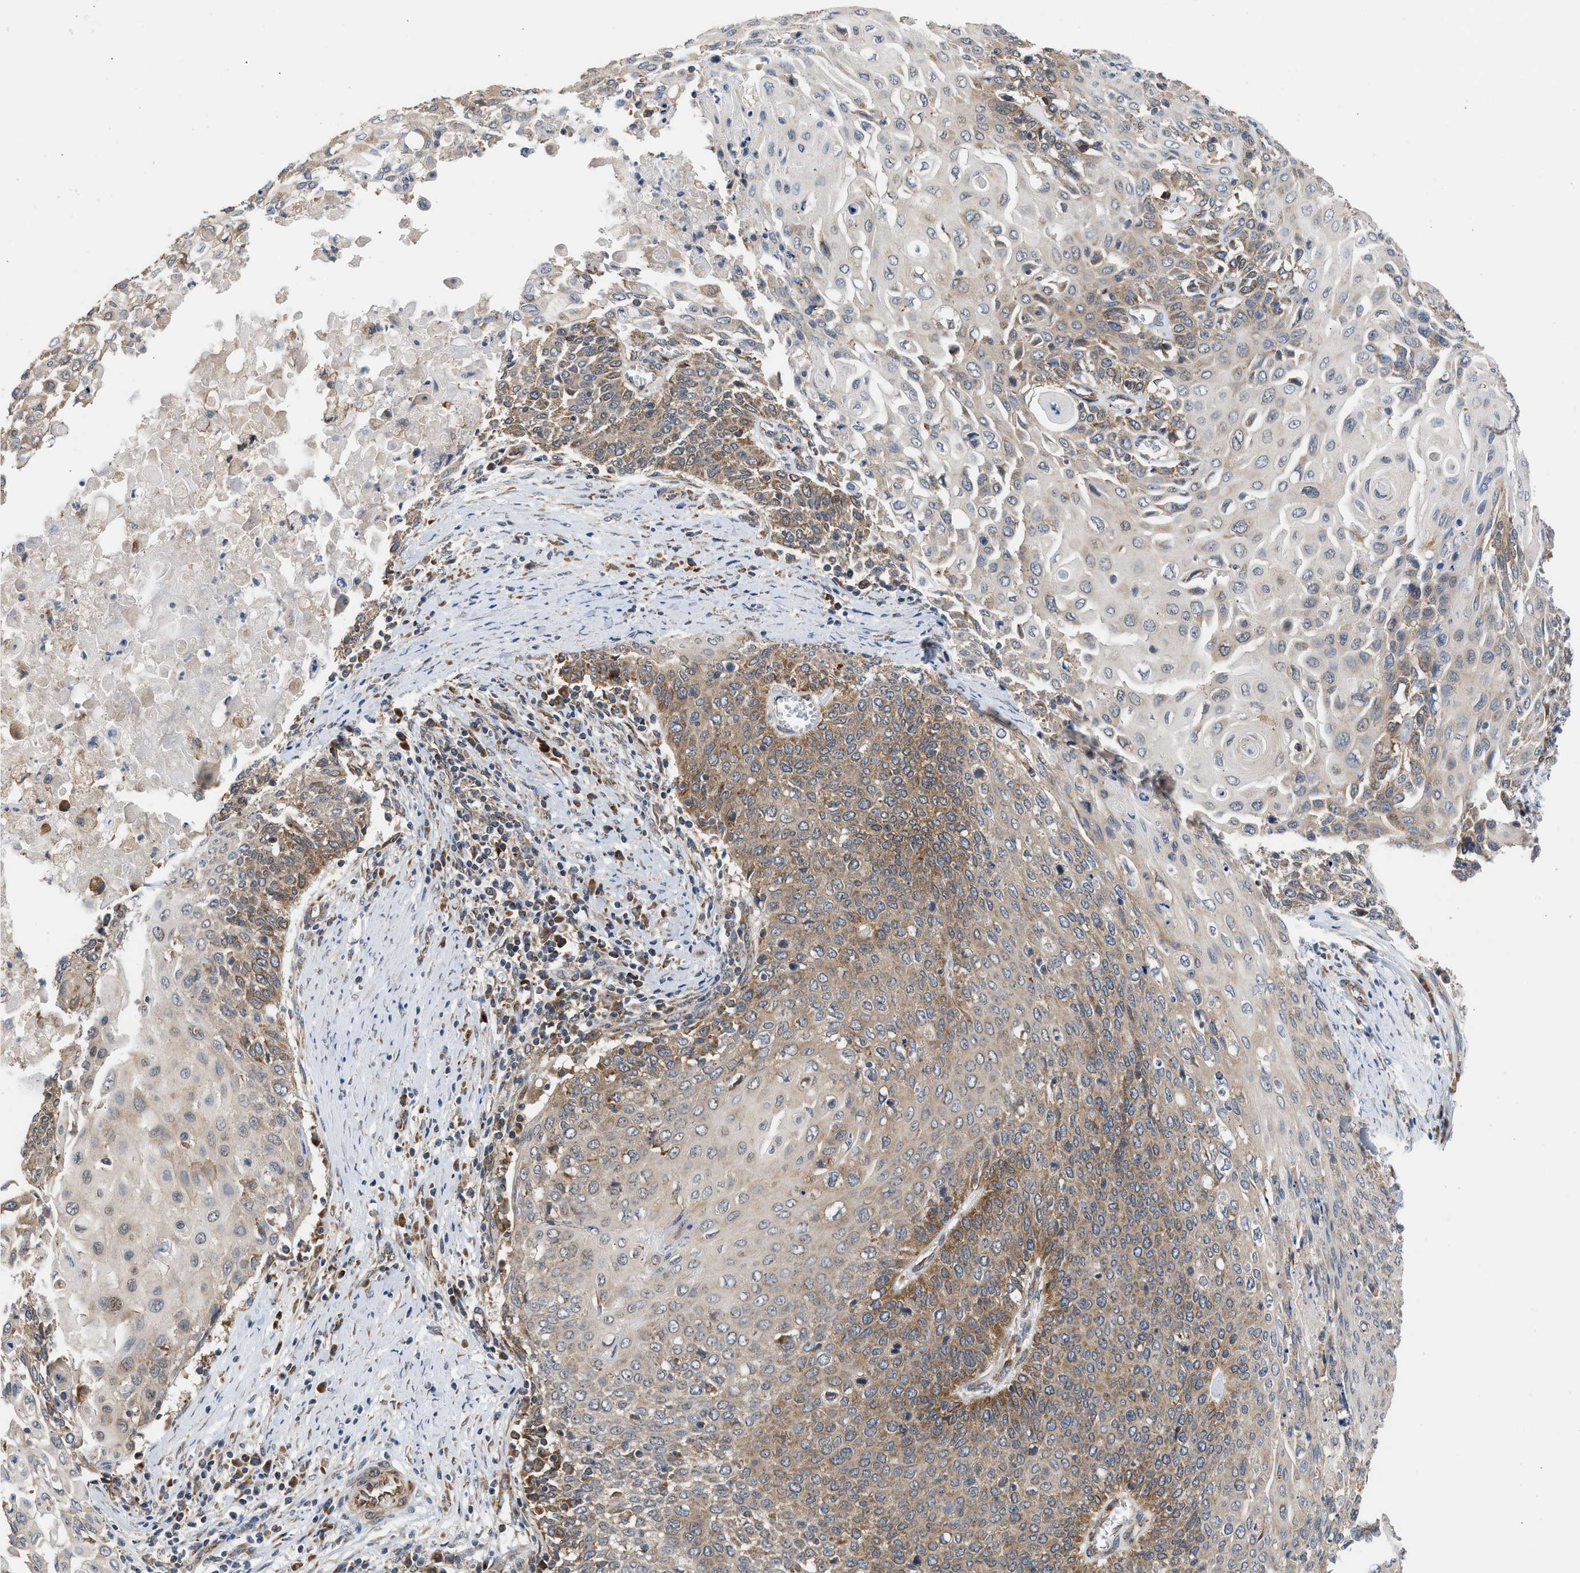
{"staining": {"intensity": "moderate", "quantity": "25%-75%", "location": "cytoplasmic/membranous"}, "tissue": "cervical cancer", "cell_type": "Tumor cells", "image_type": "cancer", "snomed": [{"axis": "morphology", "description": "Squamous cell carcinoma, NOS"}, {"axis": "topography", "description": "Cervix"}], "caption": "Moderate cytoplasmic/membranous protein staining is seen in approximately 25%-75% of tumor cells in squamous cell carcinoma (cervical).", "gene": "POLG2", "patient": {"sex": "female", "age": 39}}